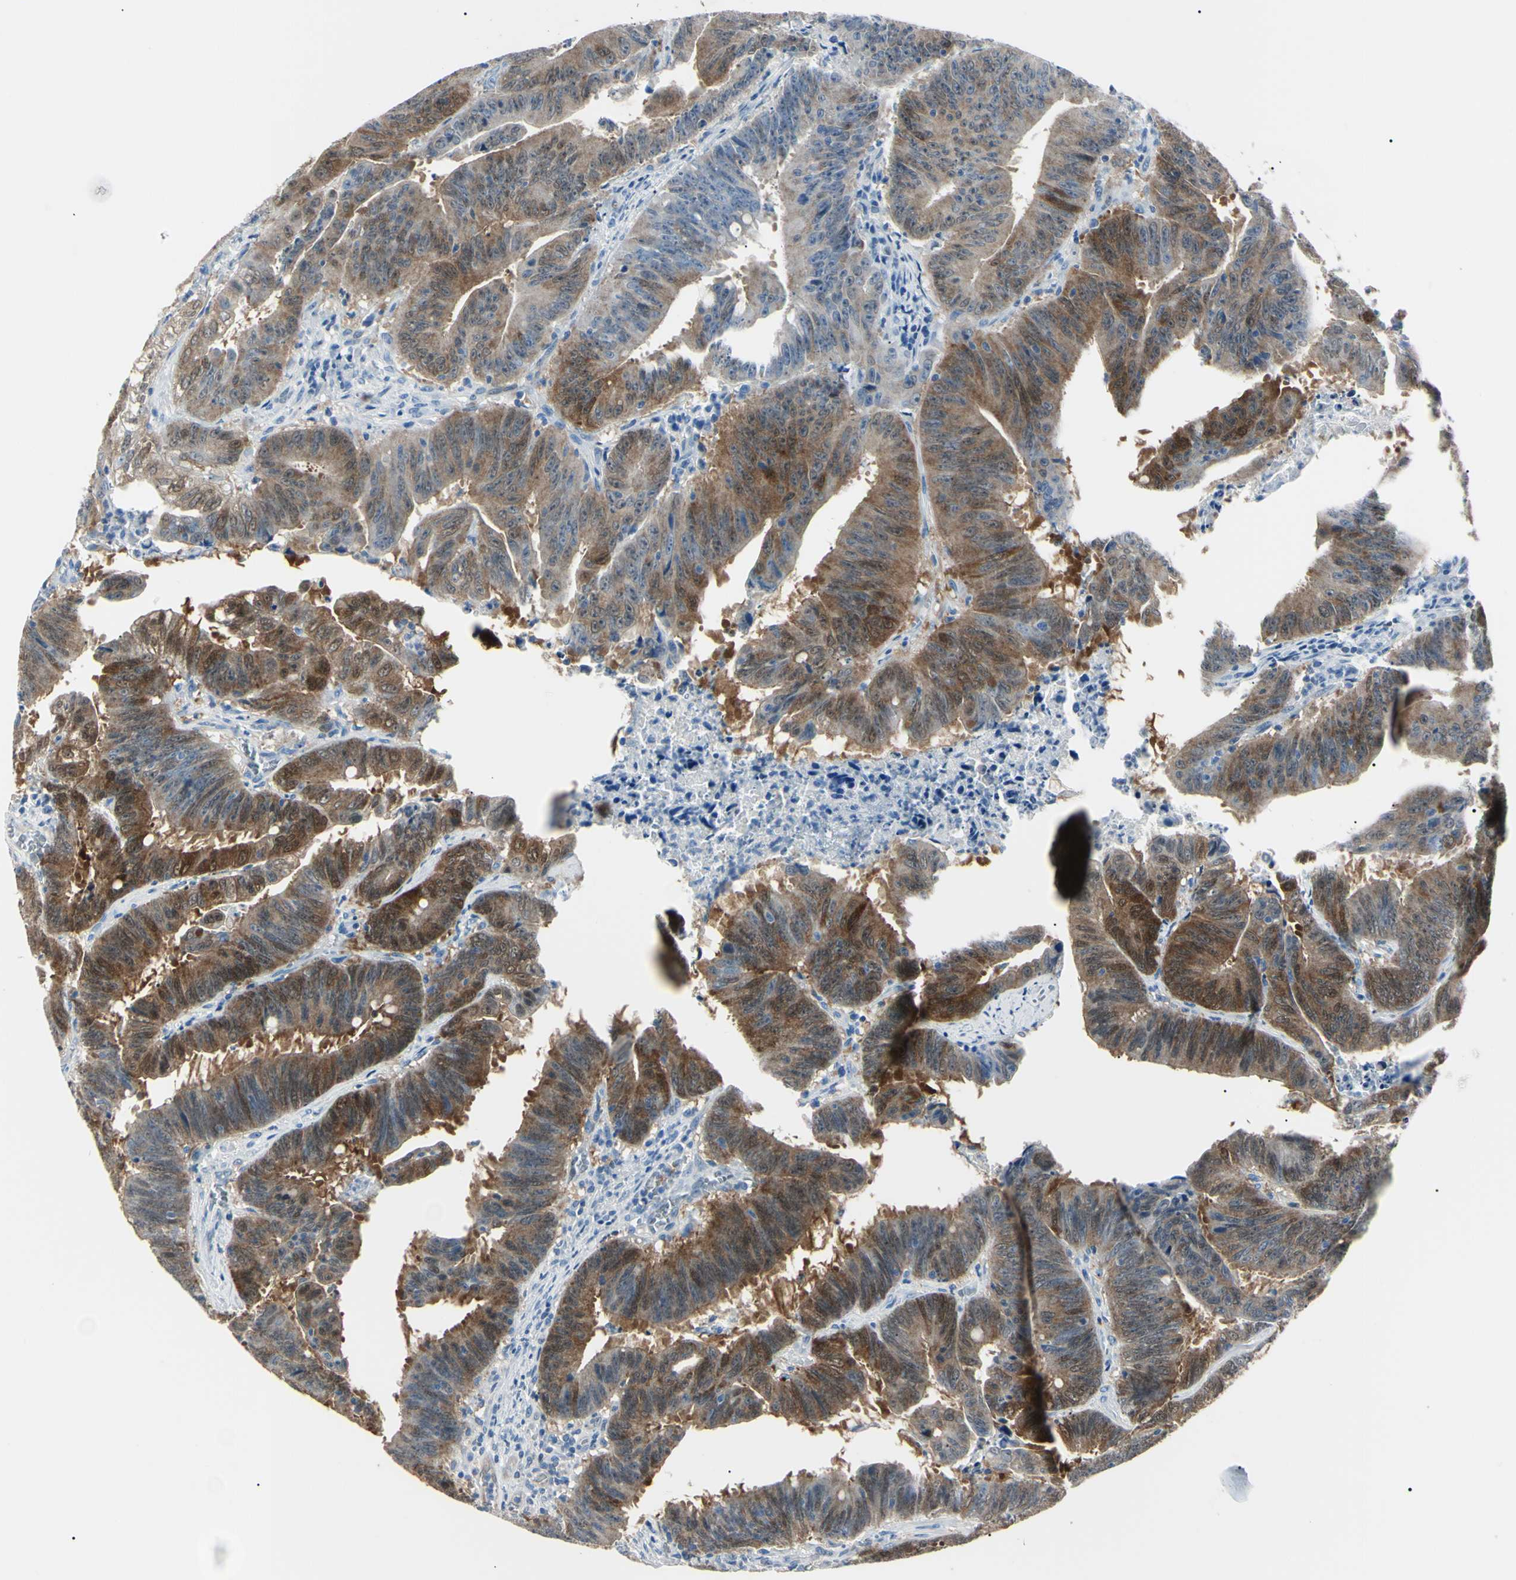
{"staining": {"intensity": "moderate", "quantity": "25%-75%", "location": "cytoplasmic/membranous,nuclear"}, "tissue": "colorectal cancer", "cell_type": "Tumor cells", "image_type": "cancer", "snomed": [{"axis": "morphology", "description": "Adenocarcinoma, NOS"}, {"axis": "topography", "description": "Colon"}], "caption": "Immunohistochemistry (IHC) (DAB (3,3'-diaminobenzidine)) staining of adenocarcinoma (colorectal) reveals moderate cytoplasmic/membranous and nuclear protein positivity in about 25%-75% of tumor cells.", "gene": "AKR1C3", "patient": {"sex": "male", "age": 45}}